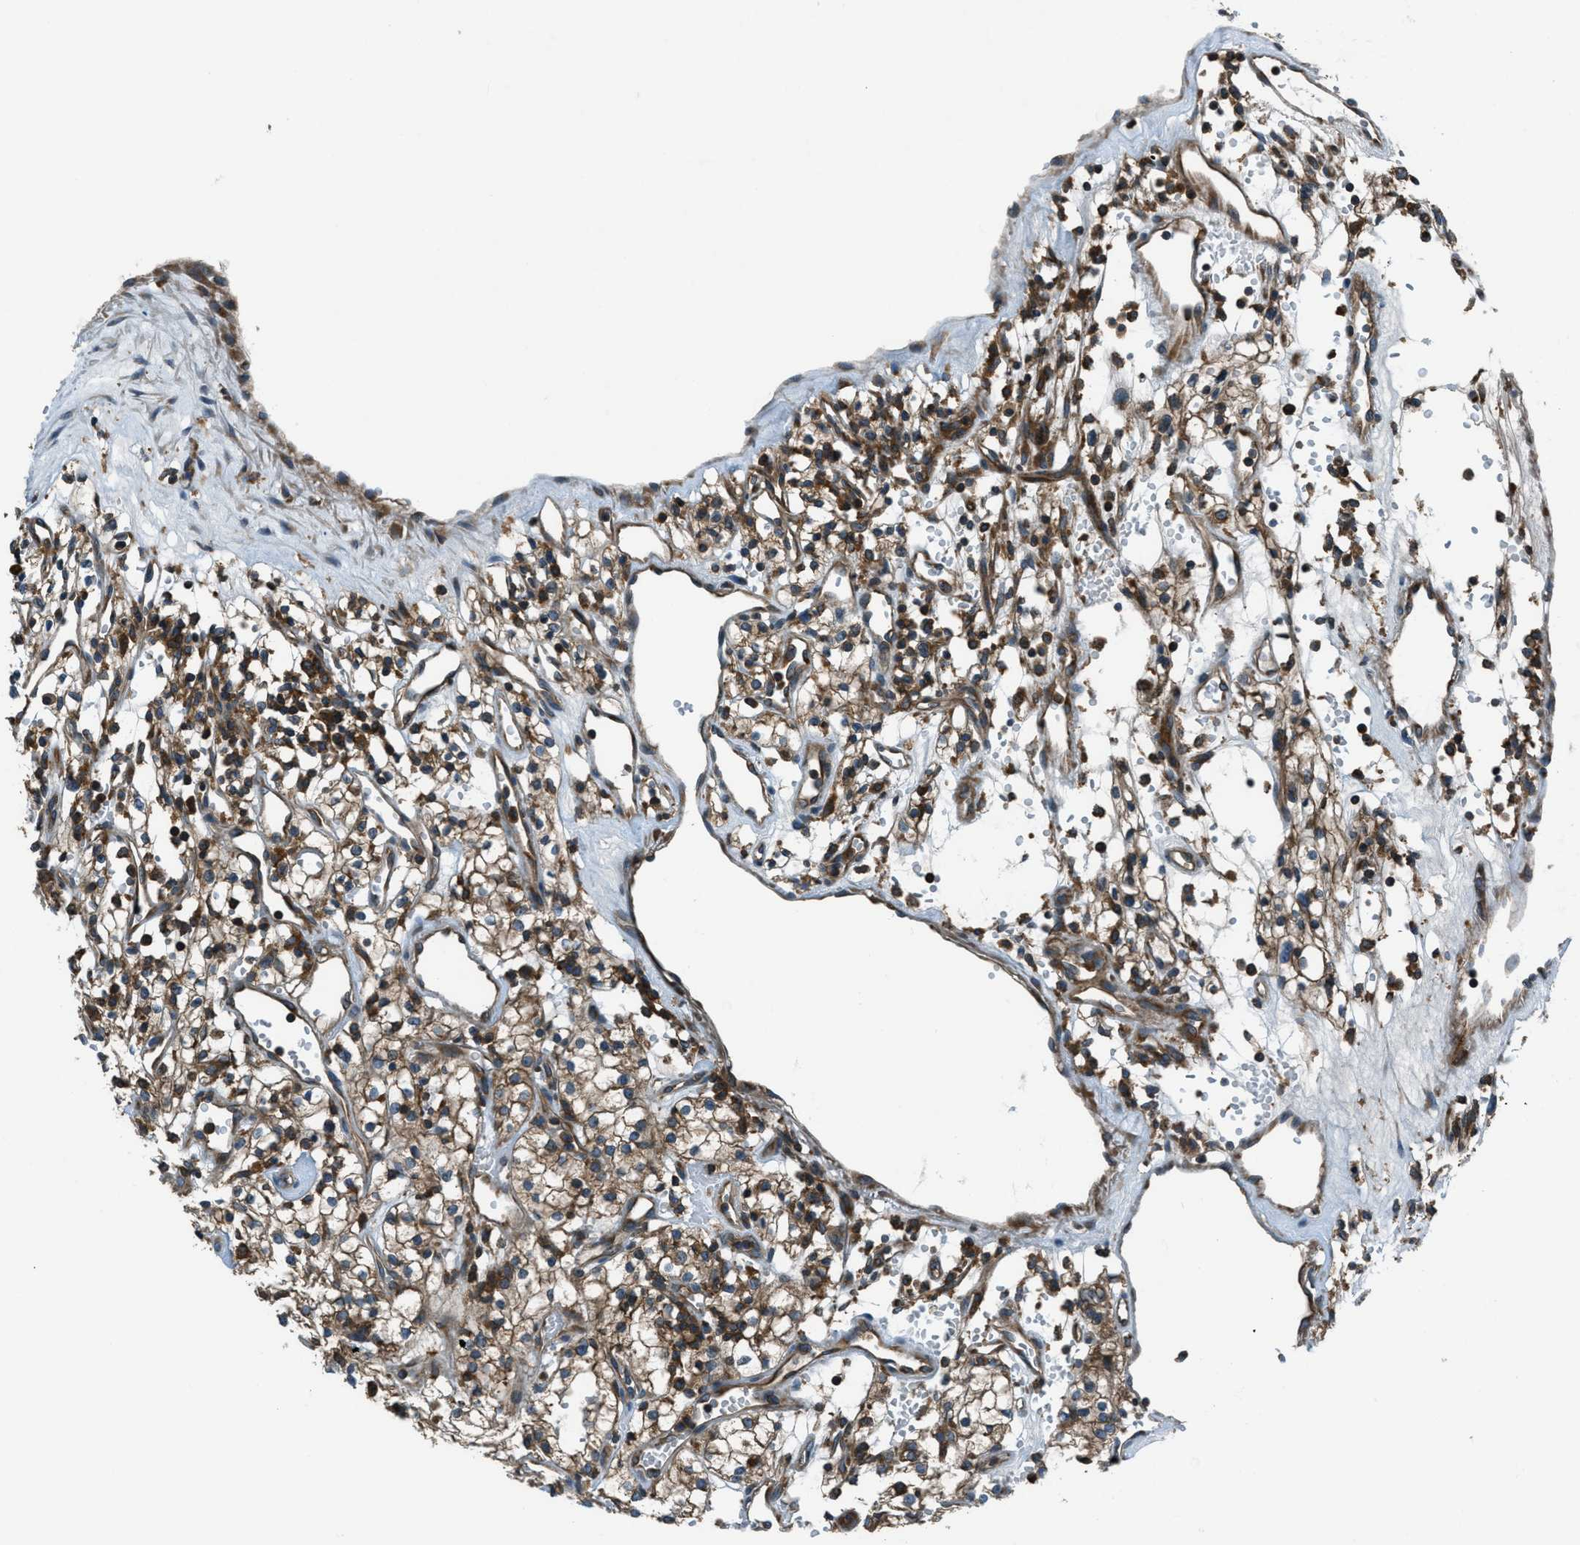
{"staining": {"intensity": "strong", "quantity": ">75%", "location": "cytoplasmic/membranous"}, "tissue": "renal cancer", "cell_type": "Tumor cells", "image_type": "cancer", "snomed": [{"axis": "morphology", "description": "Adenocarcinoma, NOS"}, {"axis": "topography", "description": "Kidney"}], "caption": "Brown immunohistochemical staining in renal cancer (adenocarcinoma) exhibits strong cytoplasmic/membranous expression in about >75% of tumor cells. (DAB (3,3'-diaminobenzidine) = brown stain, brightfield microscopy at high magnification).", "gene": "ARFGAP2", "patient": {"sex": "male", "age": 59}}